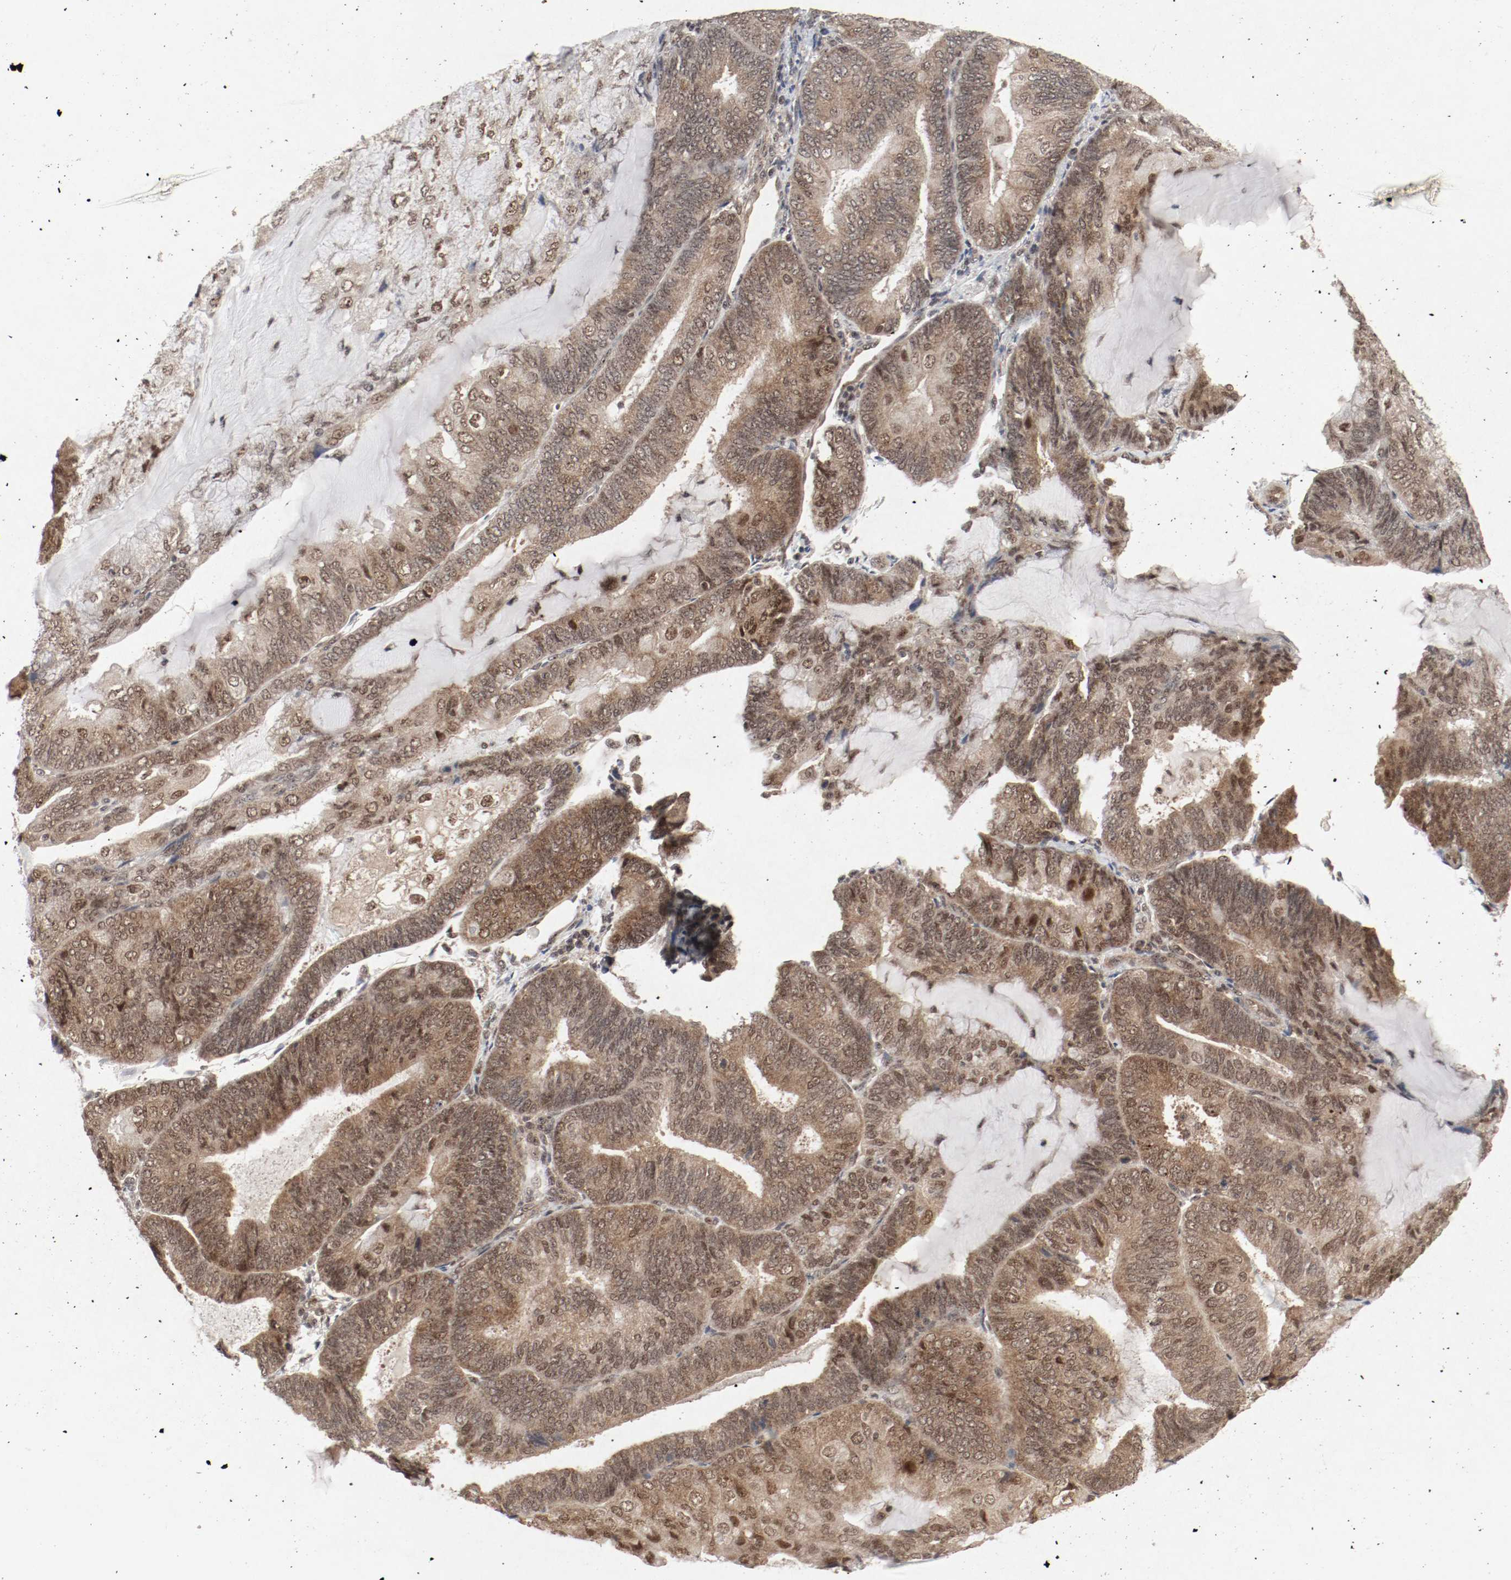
{"staining": {"intensity": "moderate", "quantity": ">75%", "location": "cytoplasmic/membranous,nuclear"}, "tissue": "endometrial cancer", "cell_type": "Tumor cells", "image_type": "cancer", "snomed": [{"axis": "morphology", "description": "Adenocarcinoma, NOS"}, {"axis": "topography", "description": "Endometrium"}], "caption": "Protein staining reveals moderate cytoplasmic/membranous and nuclear staining in about >75% of tumor cells in endometrial adenocarcinoma. The protein of interest is stained brown, and the nuclei are stained in blue (DAB (3,3'-diaminobenzidine) IHC with brightfield microscopy, high magnification).", "gene": "CSNK2B", "patient": {"sex": "female", "age": 81}}